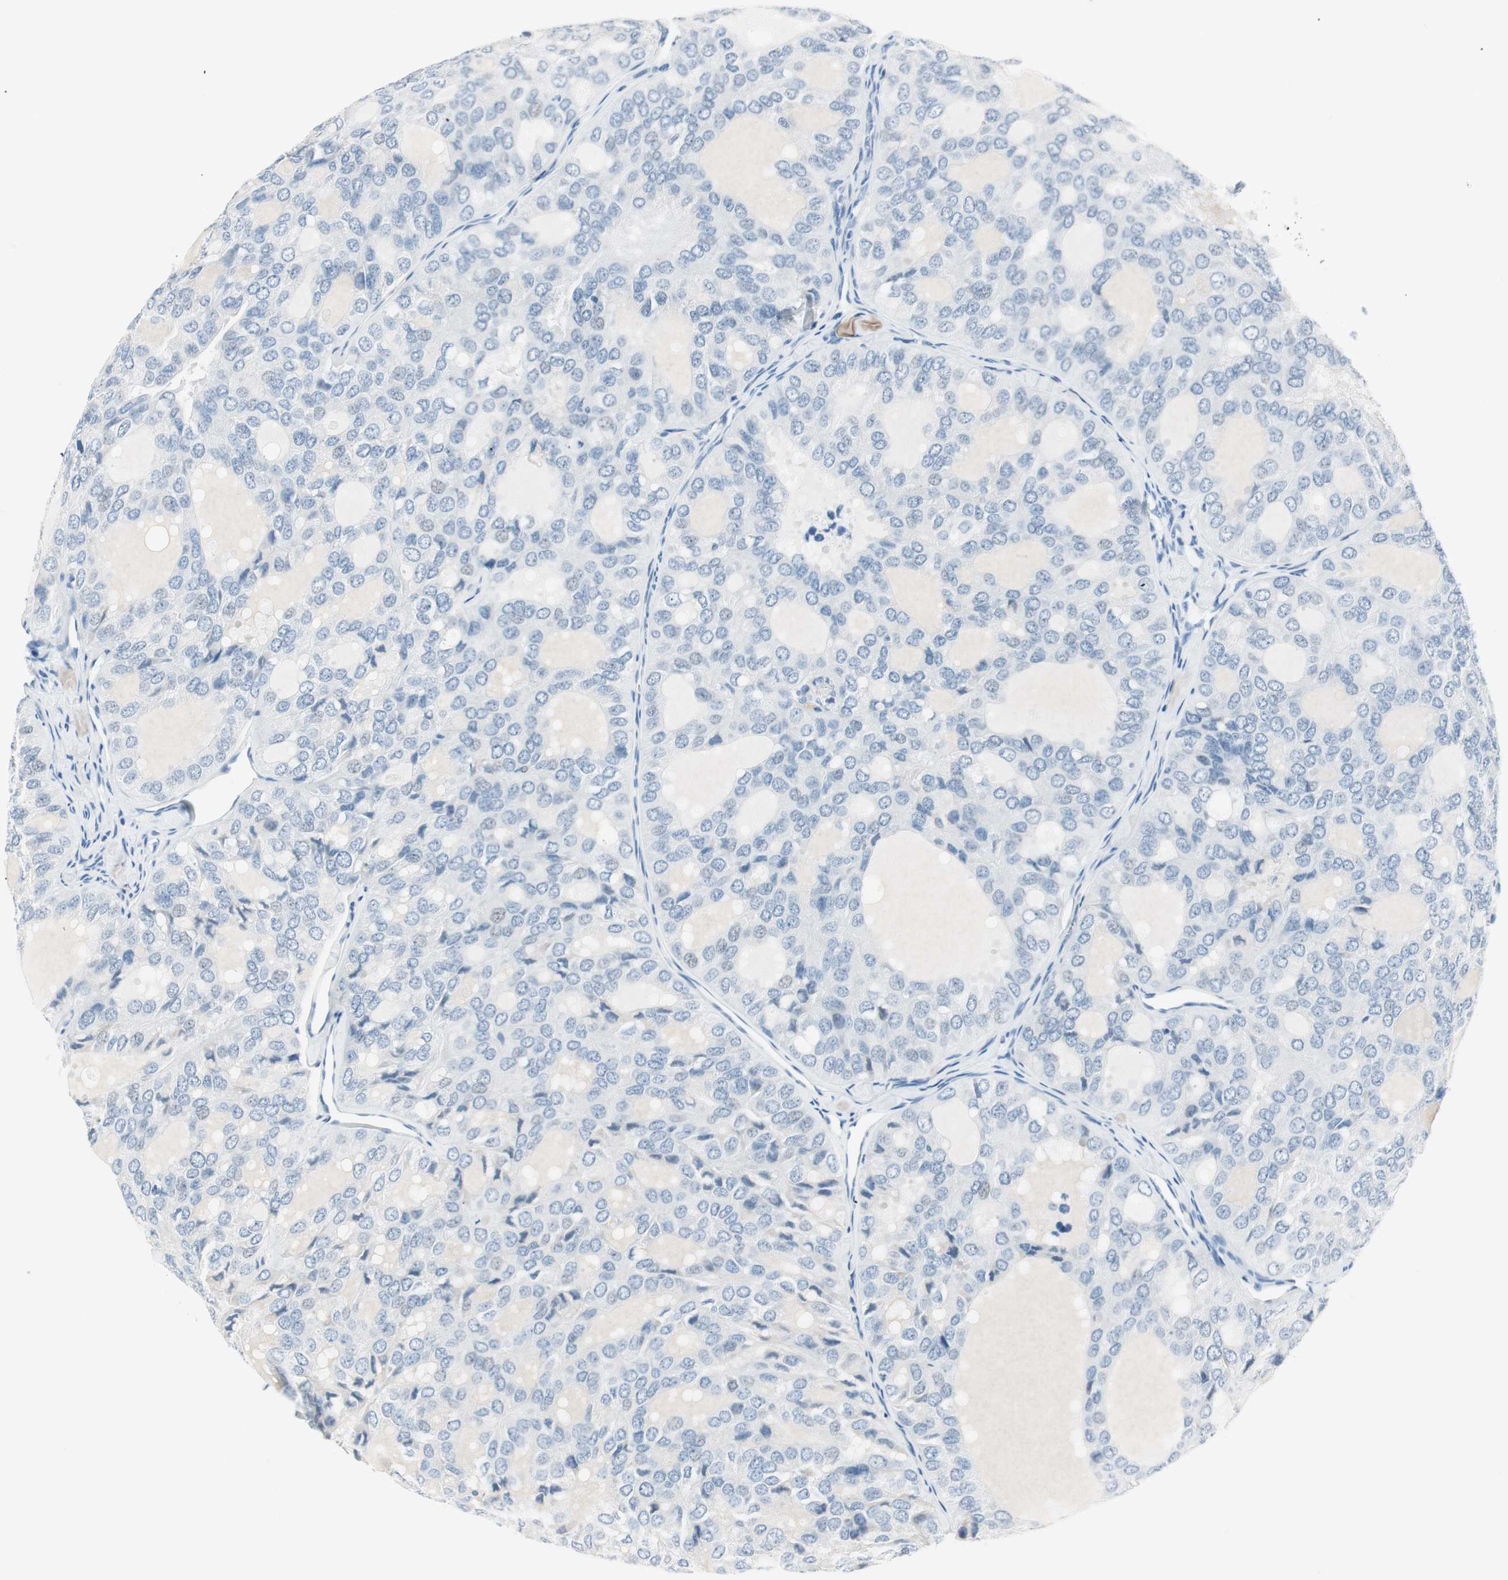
{"staining": {"intensity": "negative", "quantity": "none", "location": "none"}, "tissue": "thyroid cancer", "cell_type": "Tumor cells", "image_type": "cancer", "snomed": [{"axis": "morphology", "description": "Follicular adenoma carcinoma, NOS"}, {"axis": "topography", "description": "Thyroid gland"}], "caption": "The image exhibits no significant expression in tumor cells of thyroid cancer (follicular adenoma carcinoma). Nuclei are stained in blue.", "gene": "HOXB13", "patient": {"sex": "male", "age": 75}}